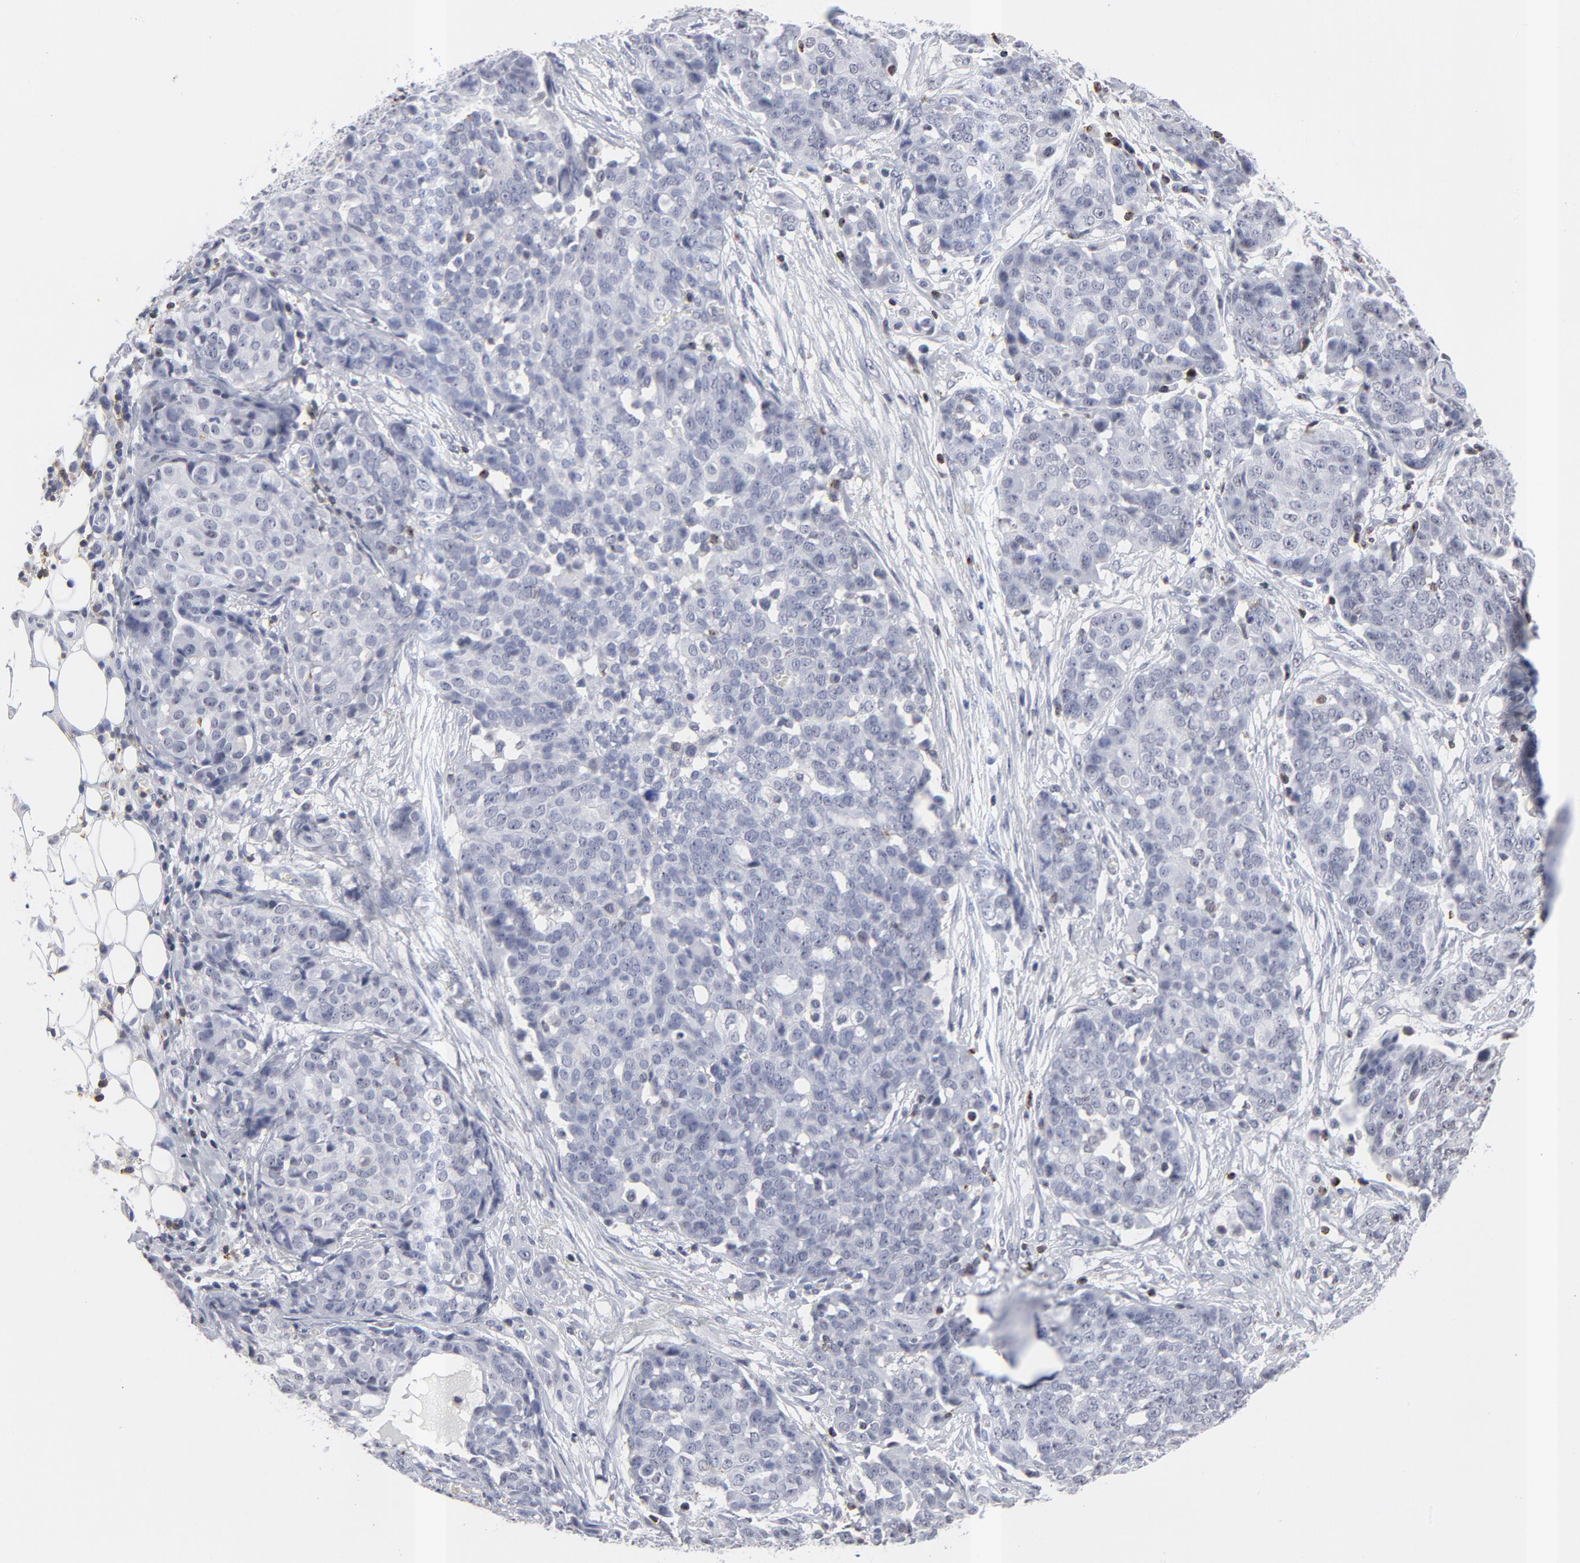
{"staining": {"intensity": "negative", "quantity": "none", "location": "none"}, "tissue": "ovarian cancer", "cell_type": "Tumor cells", "image_type": "cancer", "snomed": [{"axis": "morphology", "description": "Cystadenocarcinoma, serous, NOS"}, {"axis": "topography", "description": "Soft tissue"}, {"axis": "topography", "description": "Ovary"}], "caption": "Tumor cells are negative for protein expression in human ovarian cancer (serous cystadenocarcinoma).", "gene": "CD2", "patient": {"sex": "female", "age": 57}}